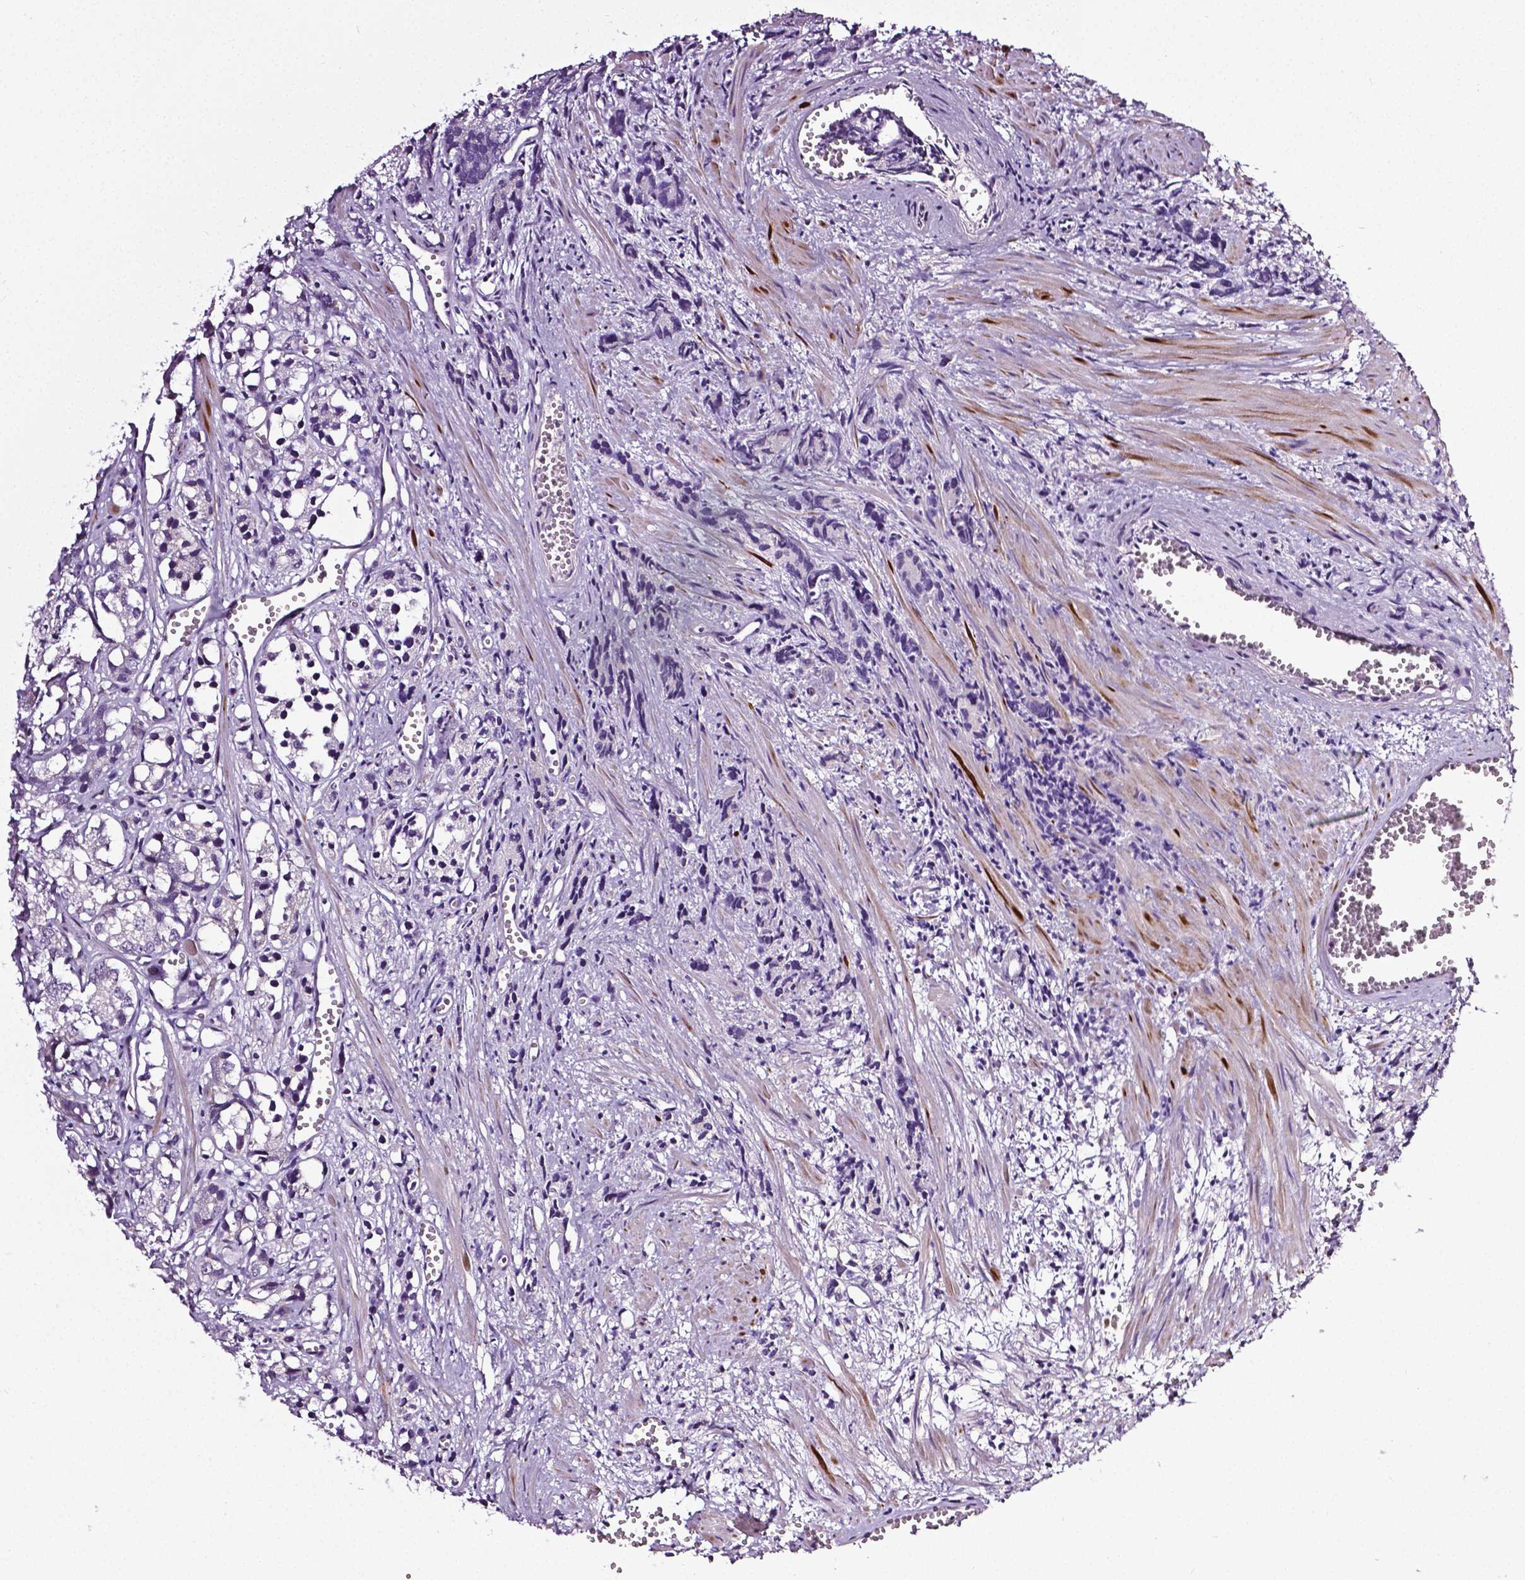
{"staining": {"intensity": "negative", "quantity": "none", "location": "none"}, "tissue": "prostate cancer", "cell_type": "Tumor cells", "image_type": "cancer", "snomed": [{"axis": "morphology", "description": "Adenocarcinoma, High grade"}, {"axis": "topography", "description": "Prostate"}], "caption": "A high-resolution photomicrograph shows IHC staining of prostate cancer (high-grade adenocarcinoma), which reveals no significant expression in tumor cells.", "gene": "PTGER3", "patient": {"sex": "male", "age": 77}}